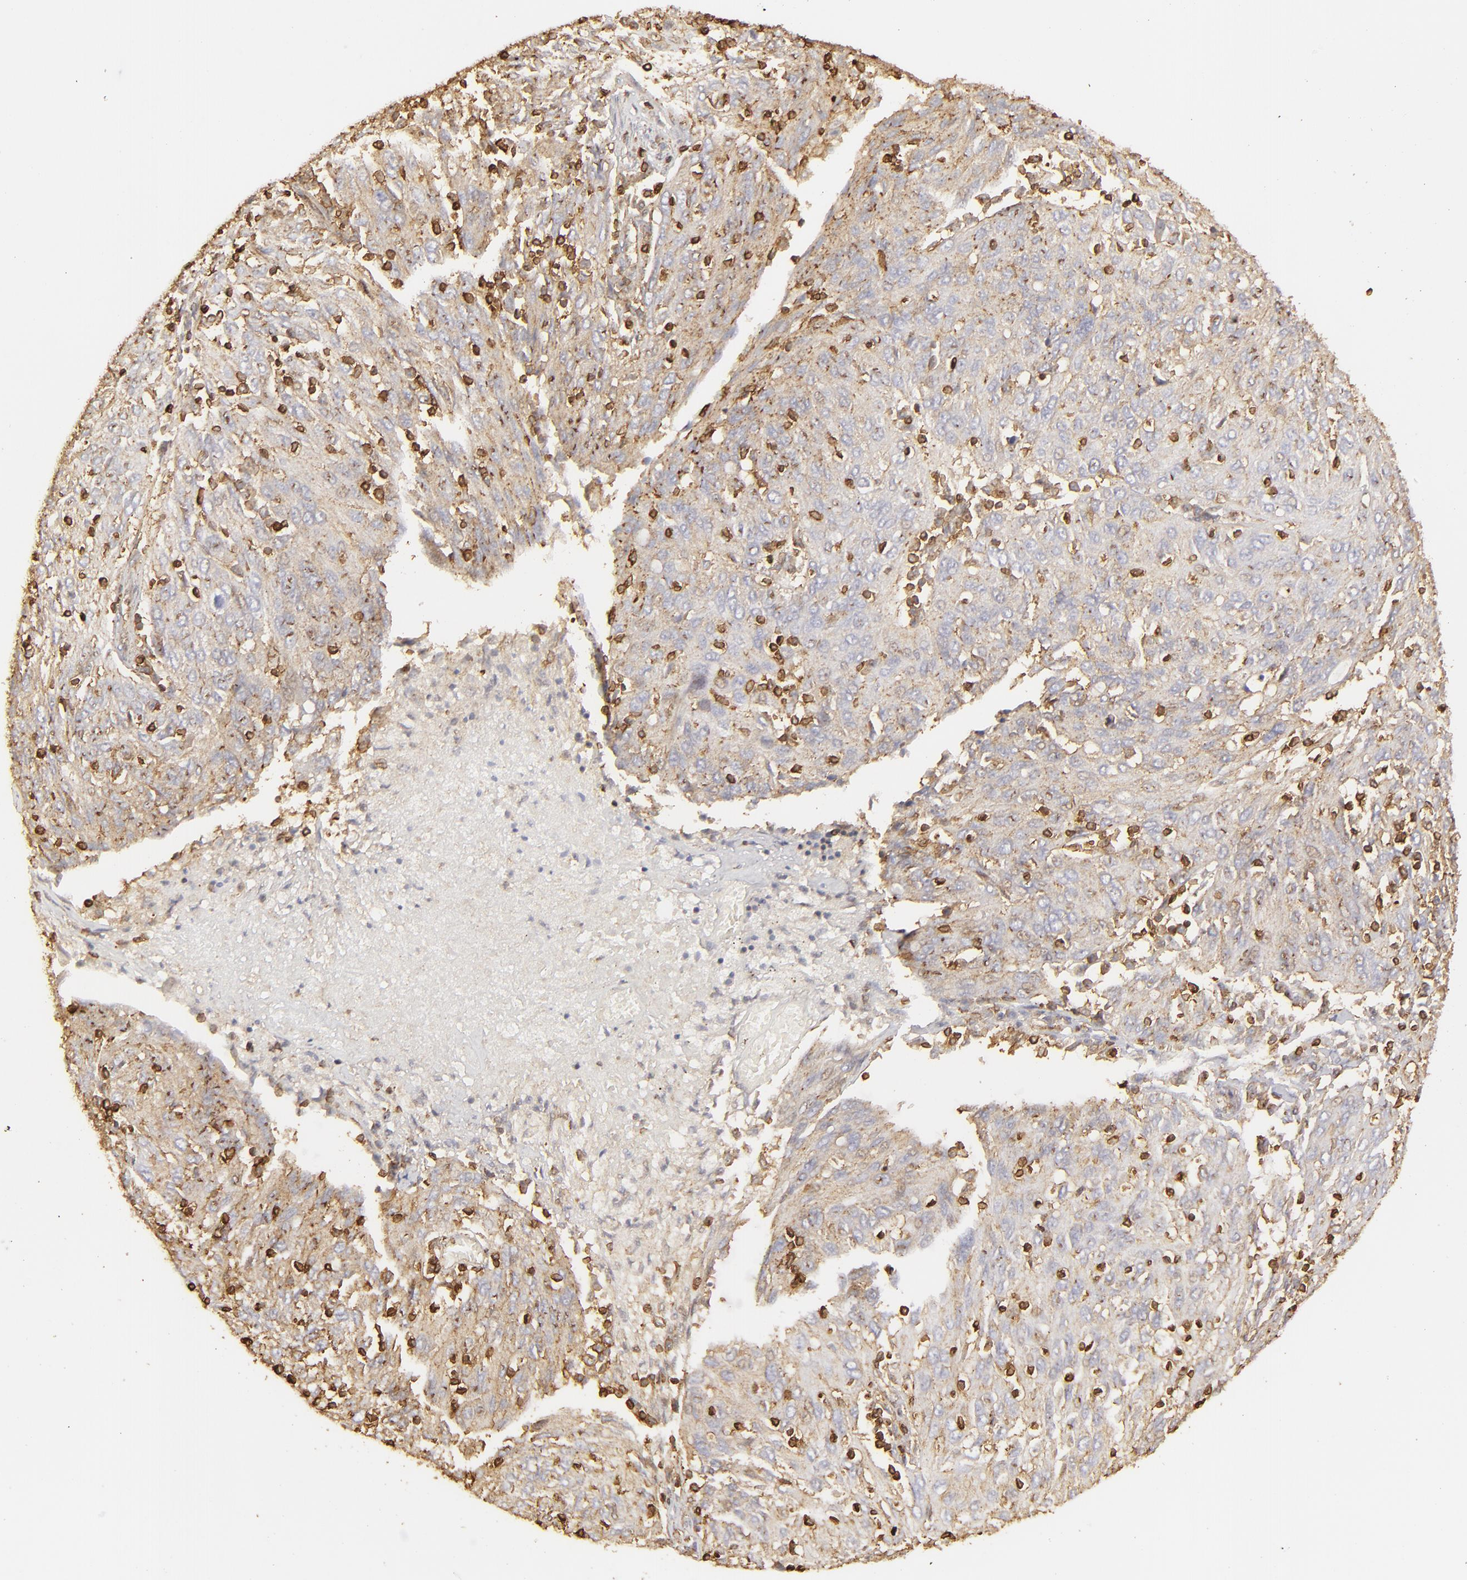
{"staining": {"intensity": "moderate", "quantity": ">75%", "location": "cytoplasmic/membranous"}, "tissue": "ovarian cancer", "cell_type": "Tumor cells", "image_type": "cancer", "snomed": [{"axis": "morphology", "description": "Carcinoma, endometroid"}, {"axis": "topography", "description": "Ovary"}], "caption": "Tumor cells show medium levels of moderate cytoplasmic/membranous expression in approximately >75% of cells in ovarian endometroid carcinoma.", "gene": "ACTB", "patient": {"sex": "female", "age": 50}}